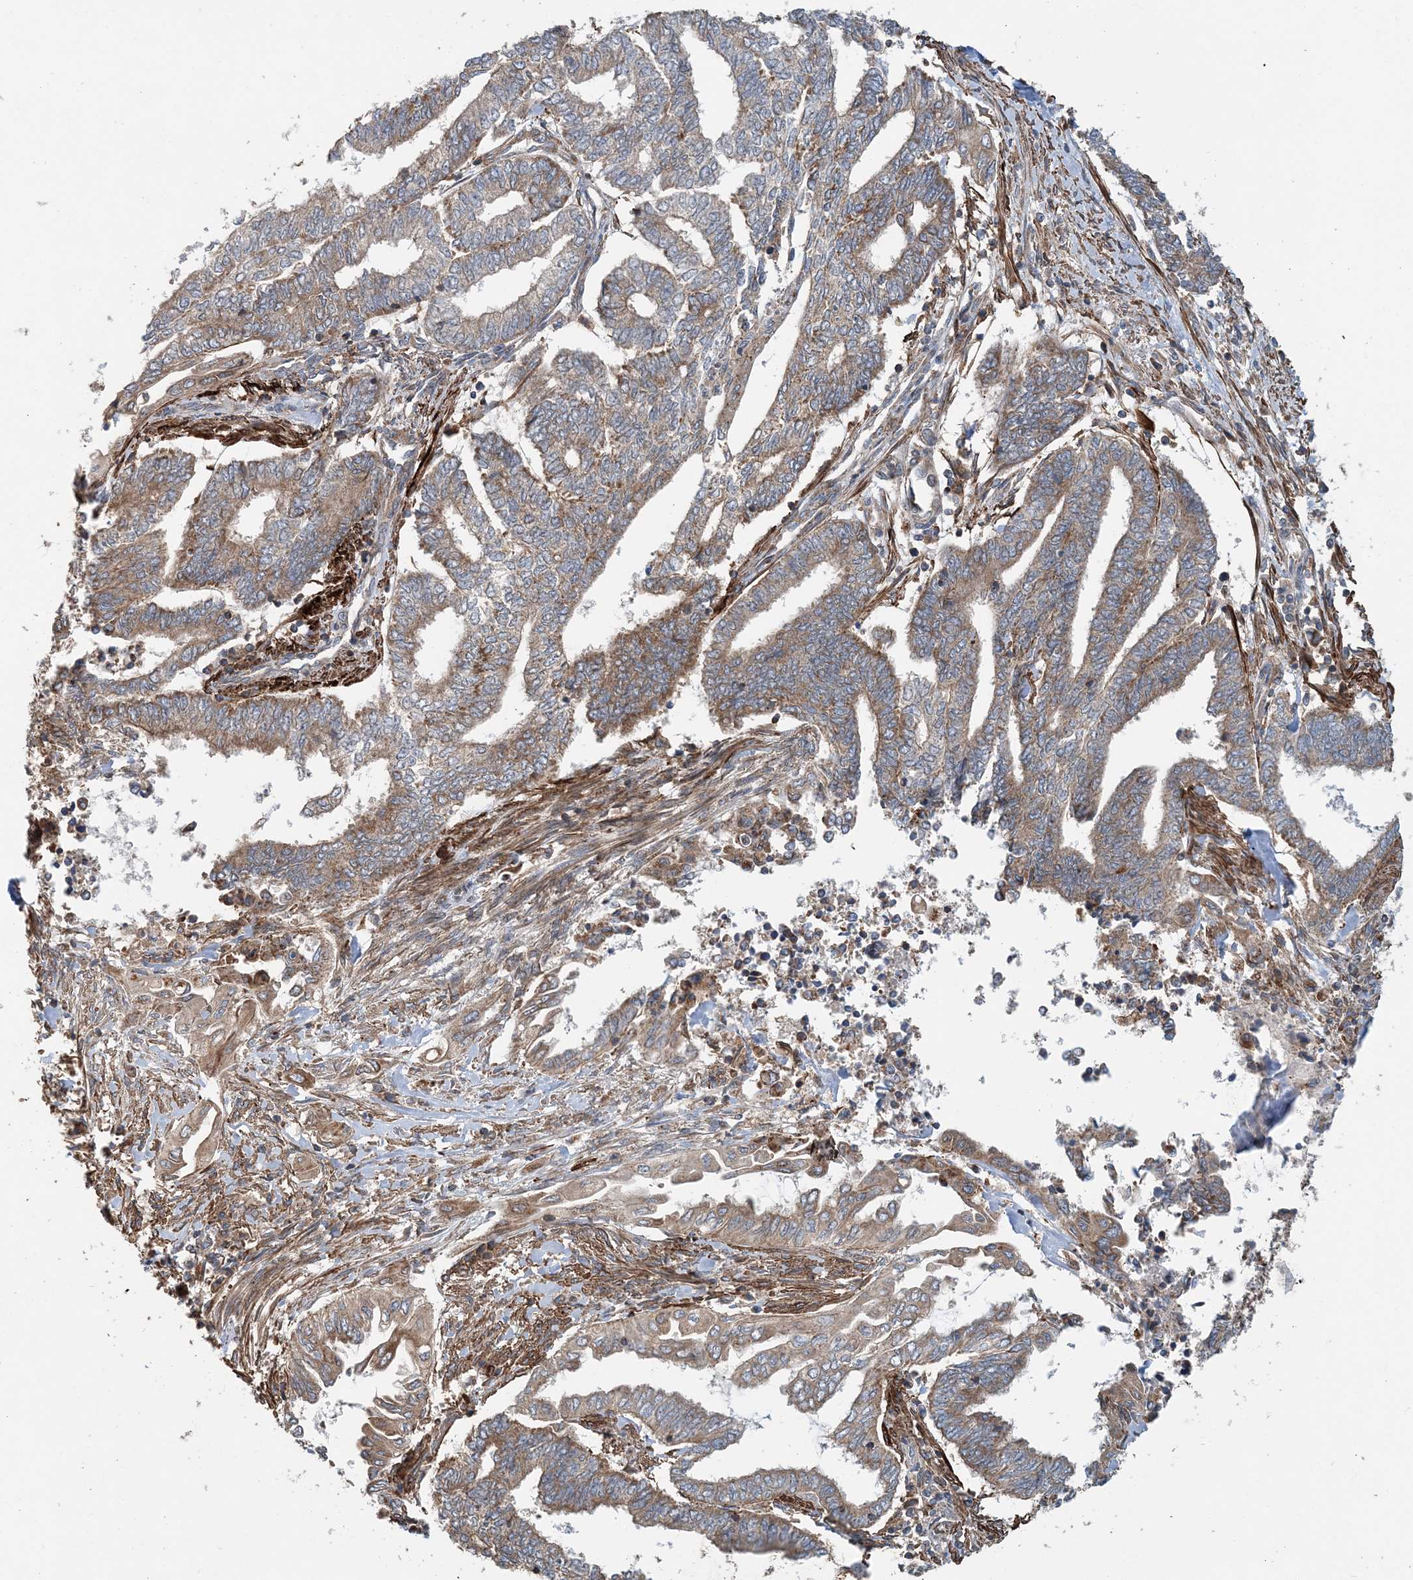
{"staining": {"intensity": "moderate", "quantity": ">75%", "location": "cytoplasmic/membranous"}, "tissue": "endometrial cancer", "cell_type": "Tumor cells", "image_type": "cancer", "snomed": [{"axis": "morphology", "description": "Adenocarcinoma, NOS"}, {"axis": "topography", "description": "Uterus"}, {"axis": "topography", "description": "Endometrium"}], "caption": "Immunohistochemical staining of endometrial cancer demonstrates medium levels of moderate cytoplasmic/membranous protein staining in approximately >75% of tumor cells. (DAB IHC with brightfield microscopy, high magnification).", "gene": "TTI1", "patient": {"sex": "female", "age": 70}}